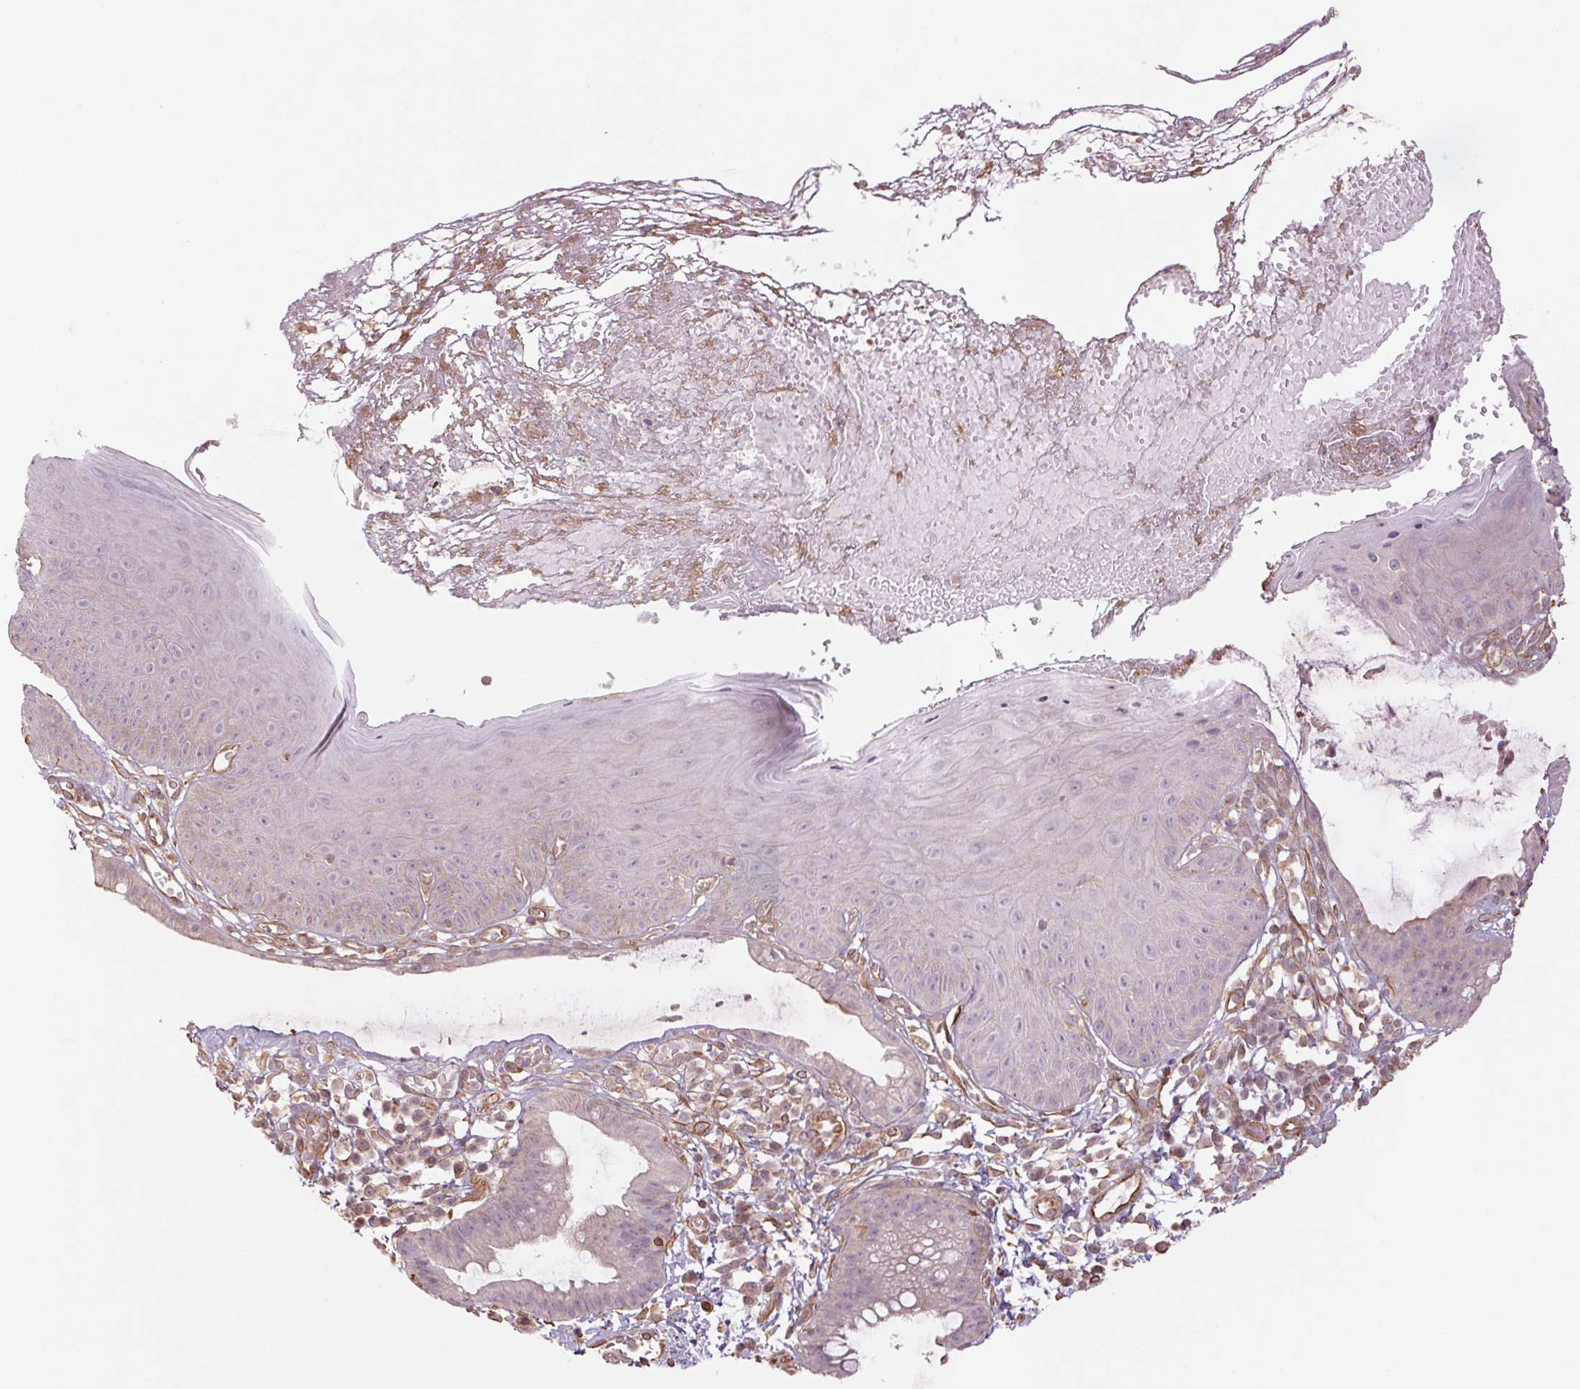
{"staining": {"intensity": "moderate", "quantity": "<25%", "location": "cytoplasmic/membranous"}, "tissue": "skin", "cell_type": "Epidermal cells", "image_type": "normal", "snomed": [{"axis": "morphology", "description": "Normal tissue, NOS"}, {"axis": "topography", "description": "Anal"}], "caption": "Immunohistochemistry (IHC) histopathology image of normal skin: human skin stained using immunohistochemistry exhibits low levels of moderate protein expression localized specifically in the cytoplasmic/membranous of epidermal cells, appearing as a cytoplasmic/membranous brown color.", "gene": "CCSER1", "patient": {"sex": "male", "age": 53}}